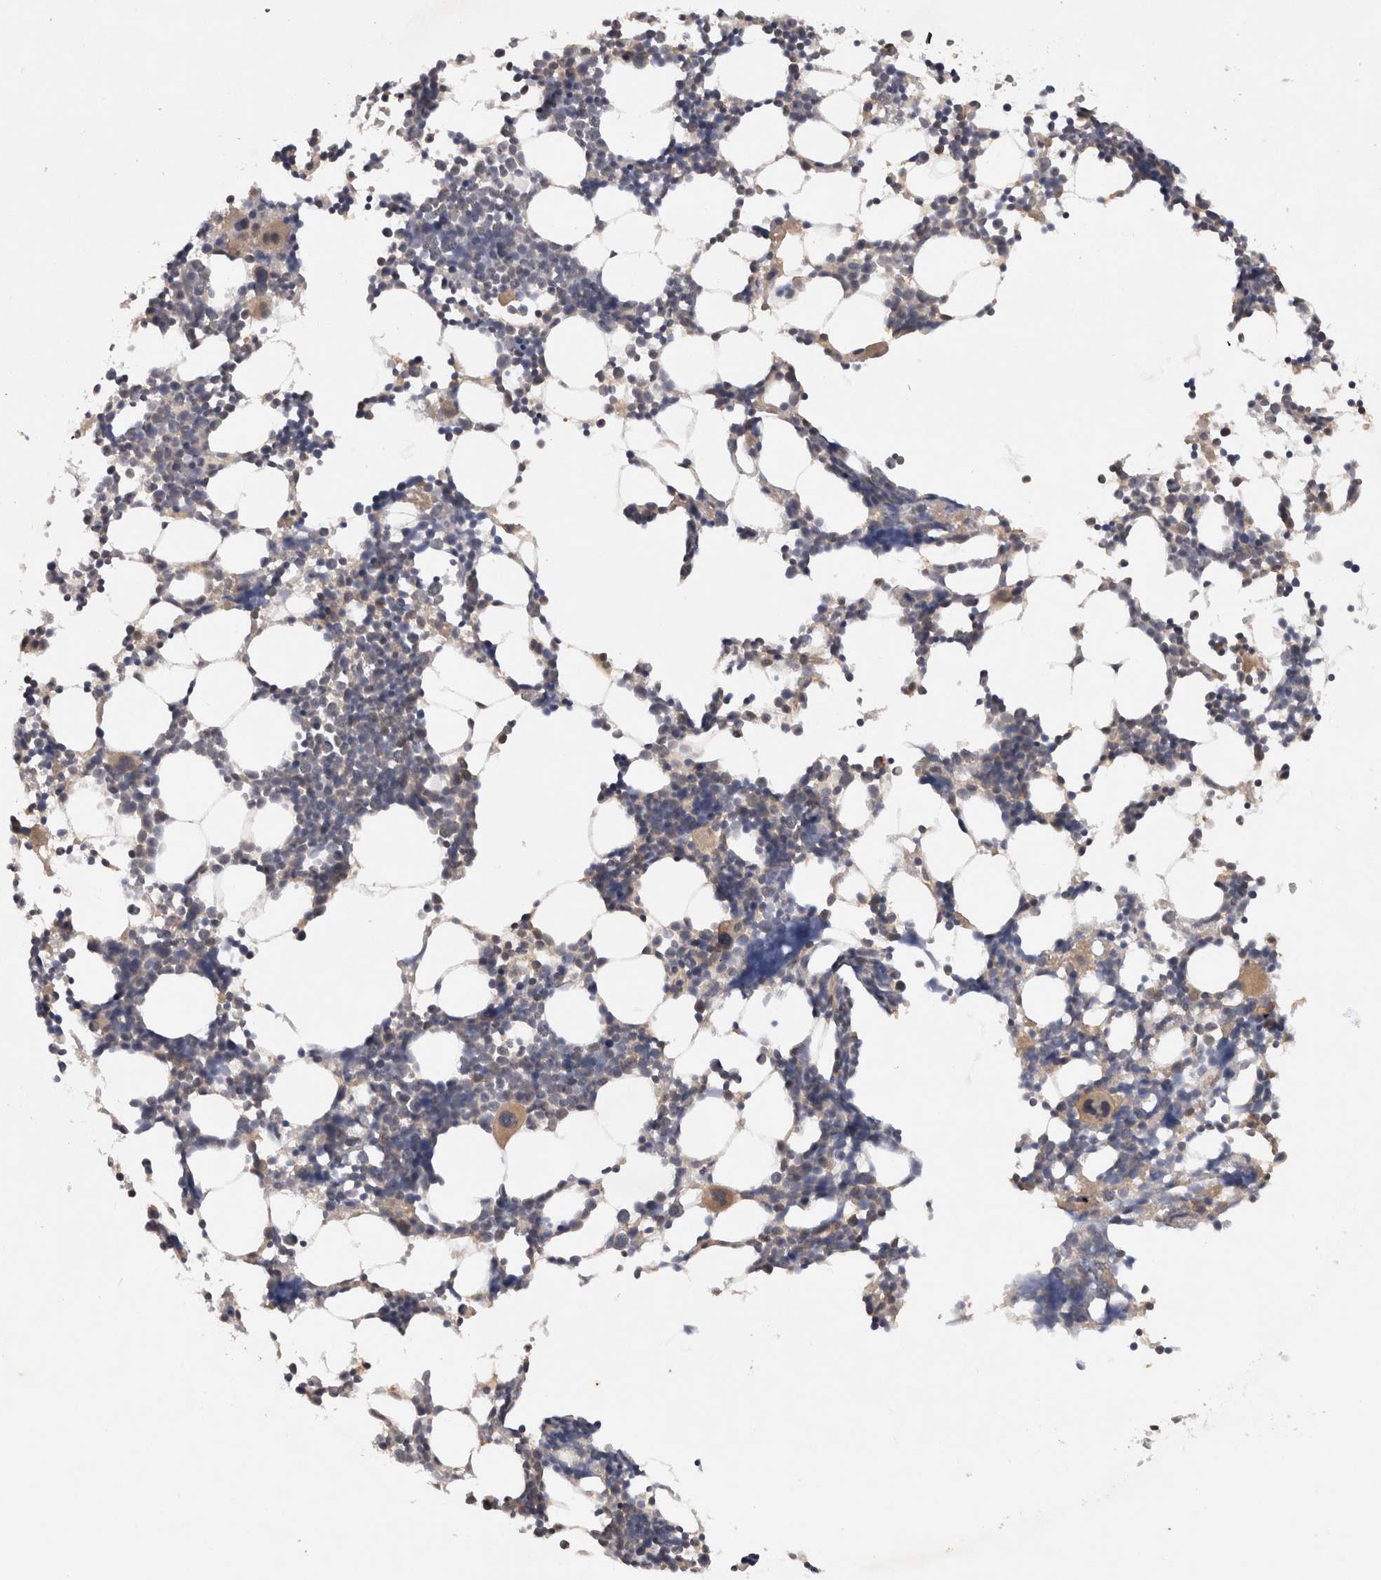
{"staining": {"intensity": "moderate", "quantity": "<25%", "location": "cytoplasmic/membranous"}, "tissue": "bone marrow", "cell_type": "Hematopoietic cells", "image_type": "normal", "snomed": [{"axis": "morphology", "description": "Normal tissue, NOS"}, {"axis": "morphology", "description": "Inflammation, NOS"}, {"axis": "topography", "description": "Bone marrow"}], "caption": "Bone marrow stained for a protein (brown) exhibits moderate cytoplasmic/membranous positive positivity in about <25% of hematopoietic cells.", "gene": "ACAT2", "patient": {"sex": "male", "age": 21}}